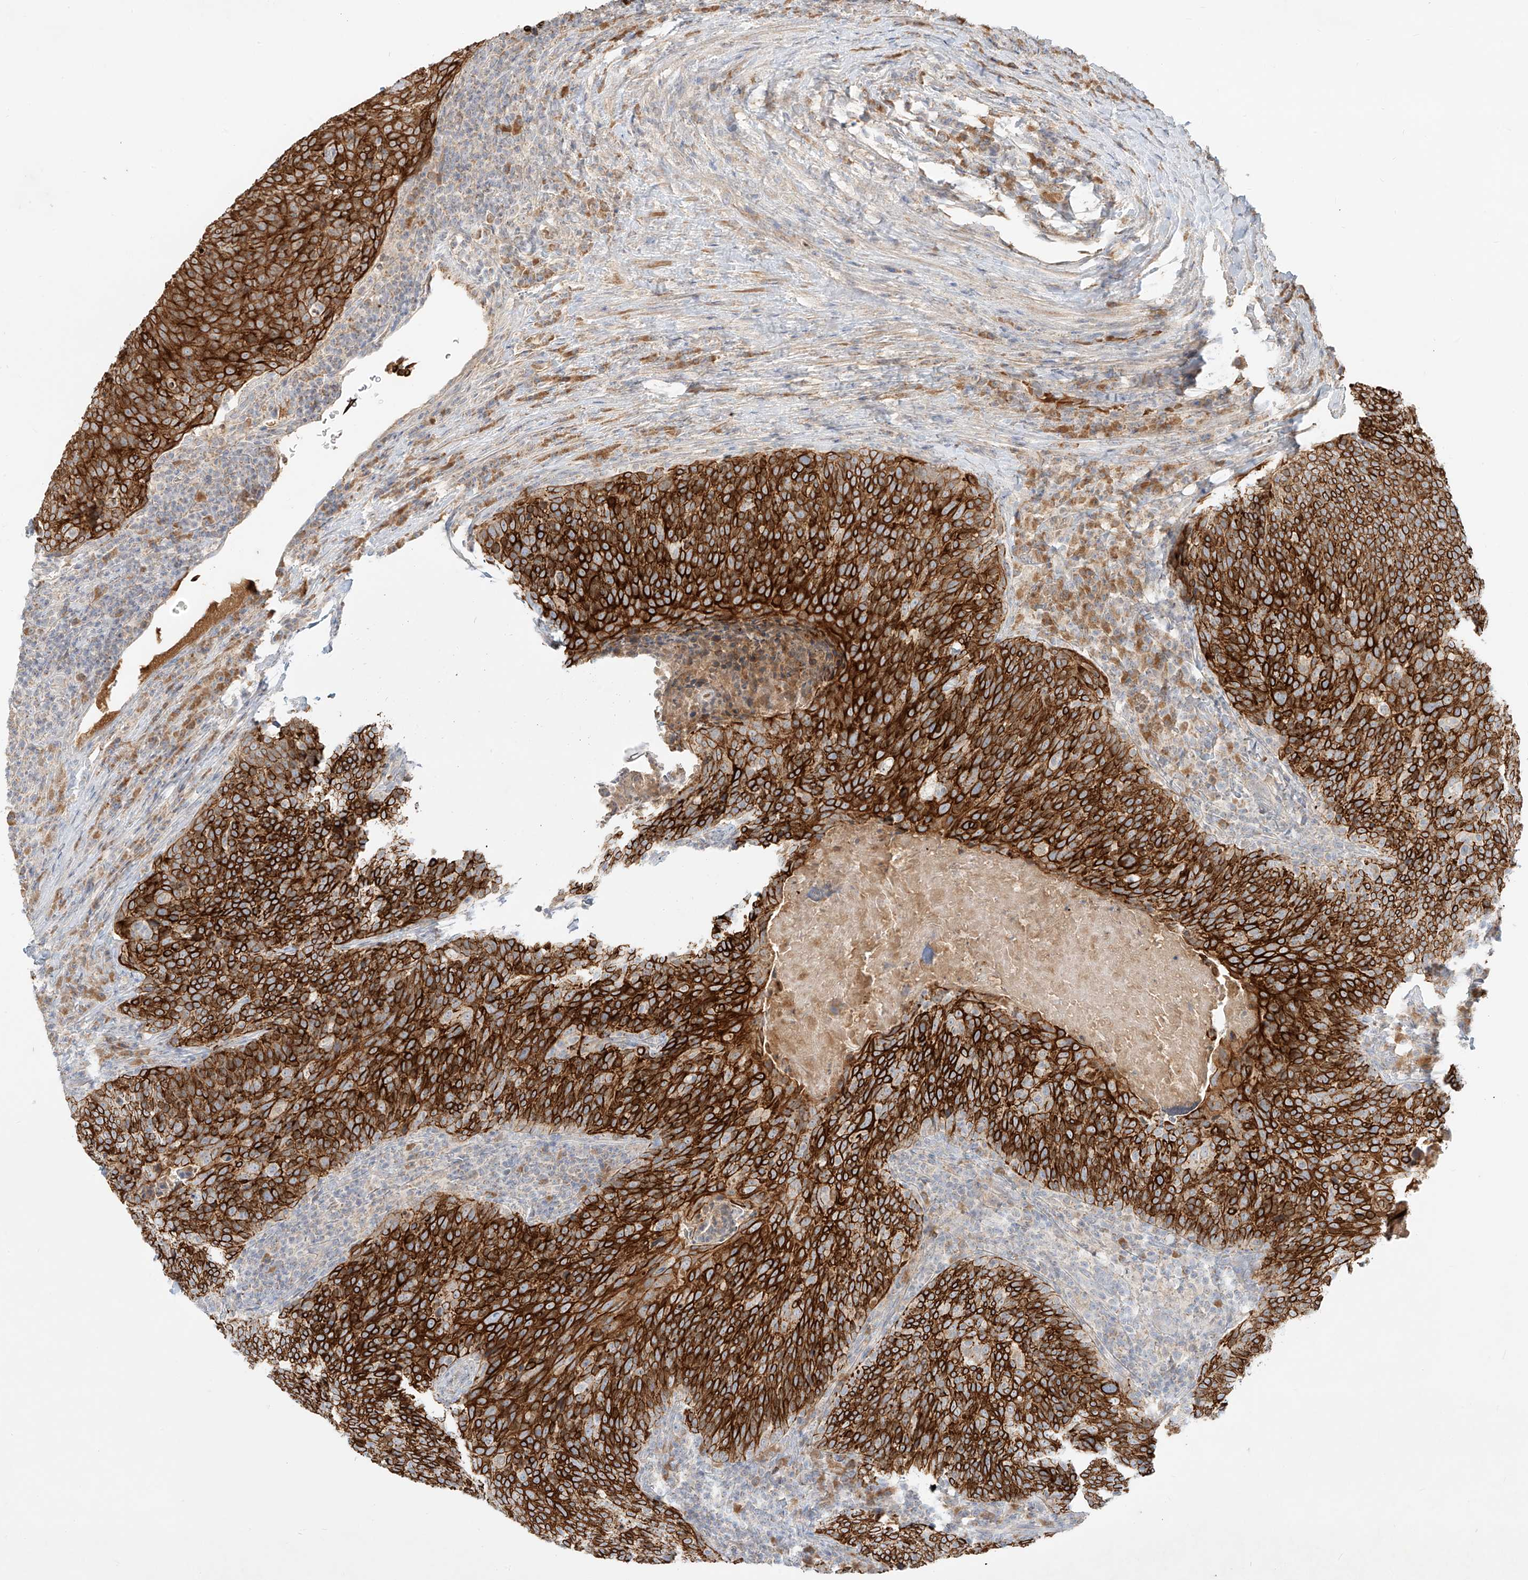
{"staining": {"intensity": "strong", "quantity": ">75%", "location": "cytoplasmic/membranous"}, "tissue": "head and neck cancer", "cell_type": "Tumor cells", "image_type": "cancer", "snomed": [{"axis": "morphology", "description": "Squamous cell carcinoma, NOS"}, {"axis": "morphology", "description": "Squamous cell carcinoma, metastatic, NOS"}, {"axis": "topography", "description": "Lymph node"}, {"axis": "topography", "description": "Head-Neck"}], "caption": "Protein expression analysis of human head and neck squamous cell carcinoma reveals strong cytoplasmic/membranous staining in approximately >75% of tumor cells.", "gene": "KPNA7", "patient": {"sex": "male", "age": 62}}